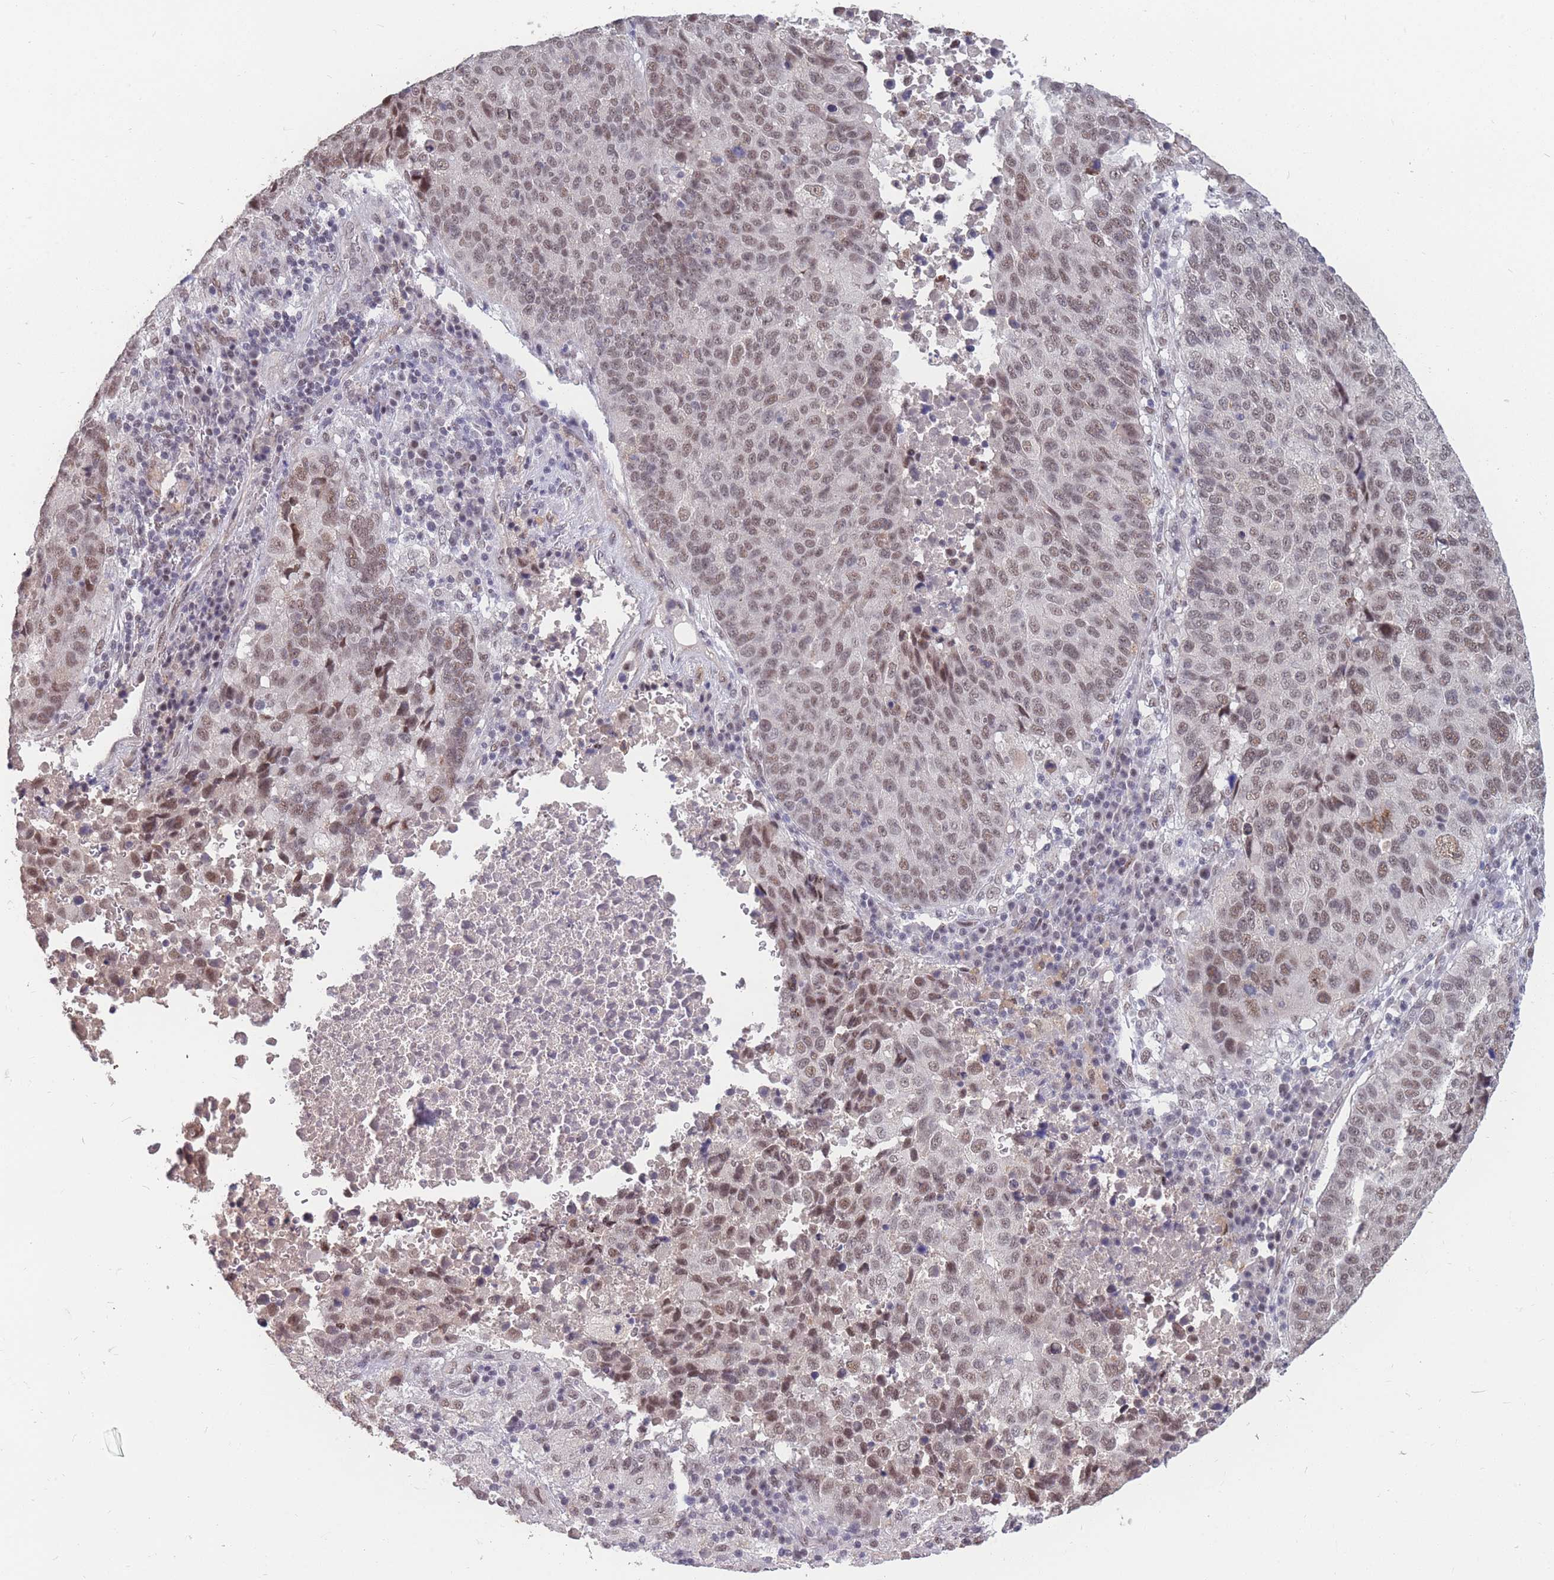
{"staining": {"intensity": "weak", "quantity": ">75%", "location": "nuclear"}, "tissue": "lung cancer", "cell_type": "Tumor cells", "image_type": "cancer", "snomed": [{"axis": "morphology", "description": "Squamous cell carcinoma, NOS"}, {"axis": "topography", "description": "Lung"}], "caption": "Immunohistochemistry of lung cancer displays low levels of weak nuclear staining in about >75% of tumor cells. The protein is shown in brown color, while the nuclei are stained blue.", "gene": "SNRPA1", "patient": {"sex": "male", "age": 73}}